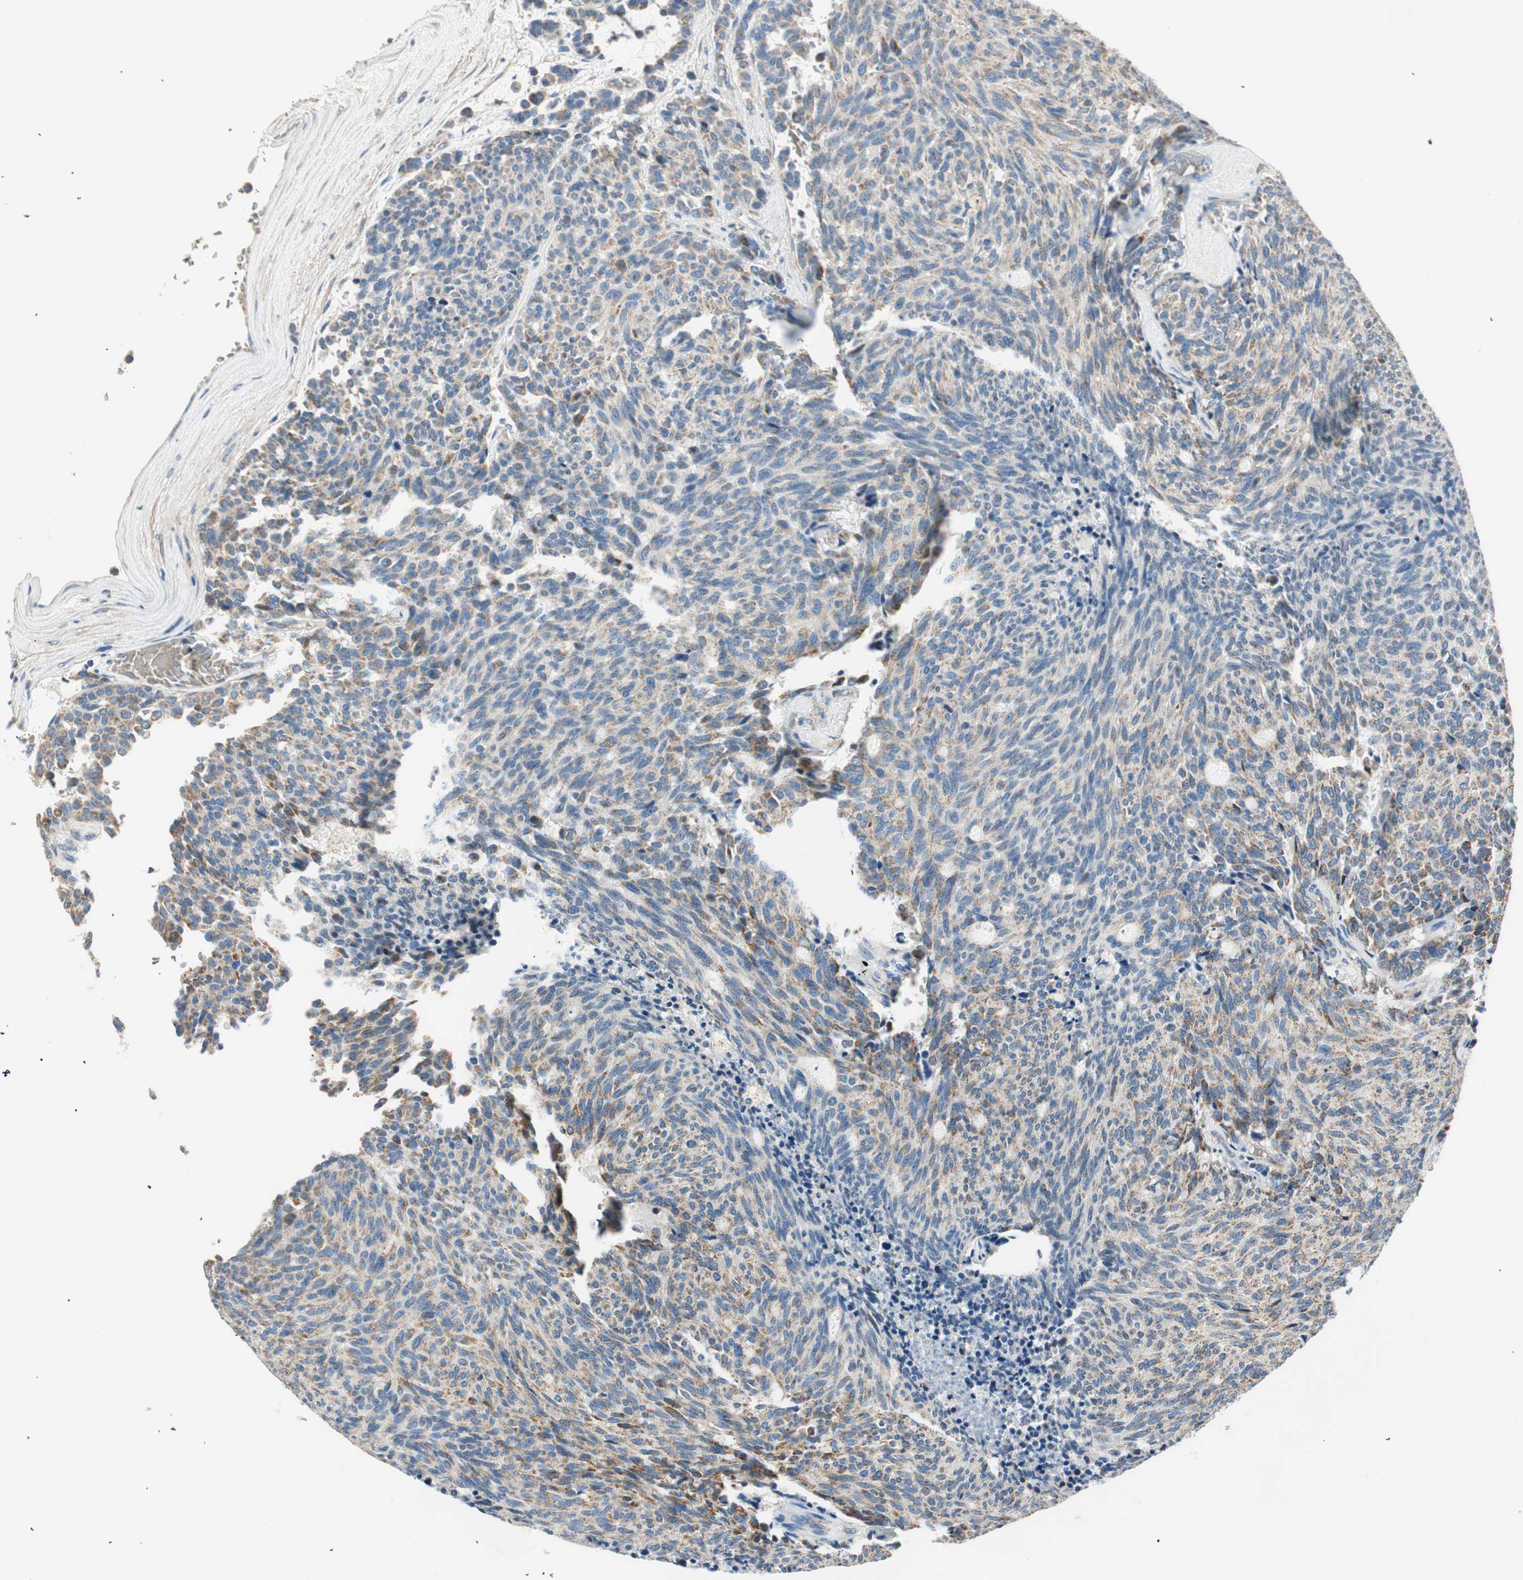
{"staining": {"intensity": "moderate", "quantity": "25%-75%", "location": "cytoplasmic/membranous"}, "tissue": "carcinoid", "cell_type": "Tumor cells", "image_type": "cancer", "snomed": [{"axis": "morphology", "description": "Carcinoid, malignant, NOS"}, {"axis": "topography", "description": "Pancreas"}], "caption": "Protein staining of carcinoid tissue displays moderate cytoplasmic/membranous positivity in about 25%-75% of tumor cells.", "gene": "RORB", "patient": {"sex": "female", "age": 54}}